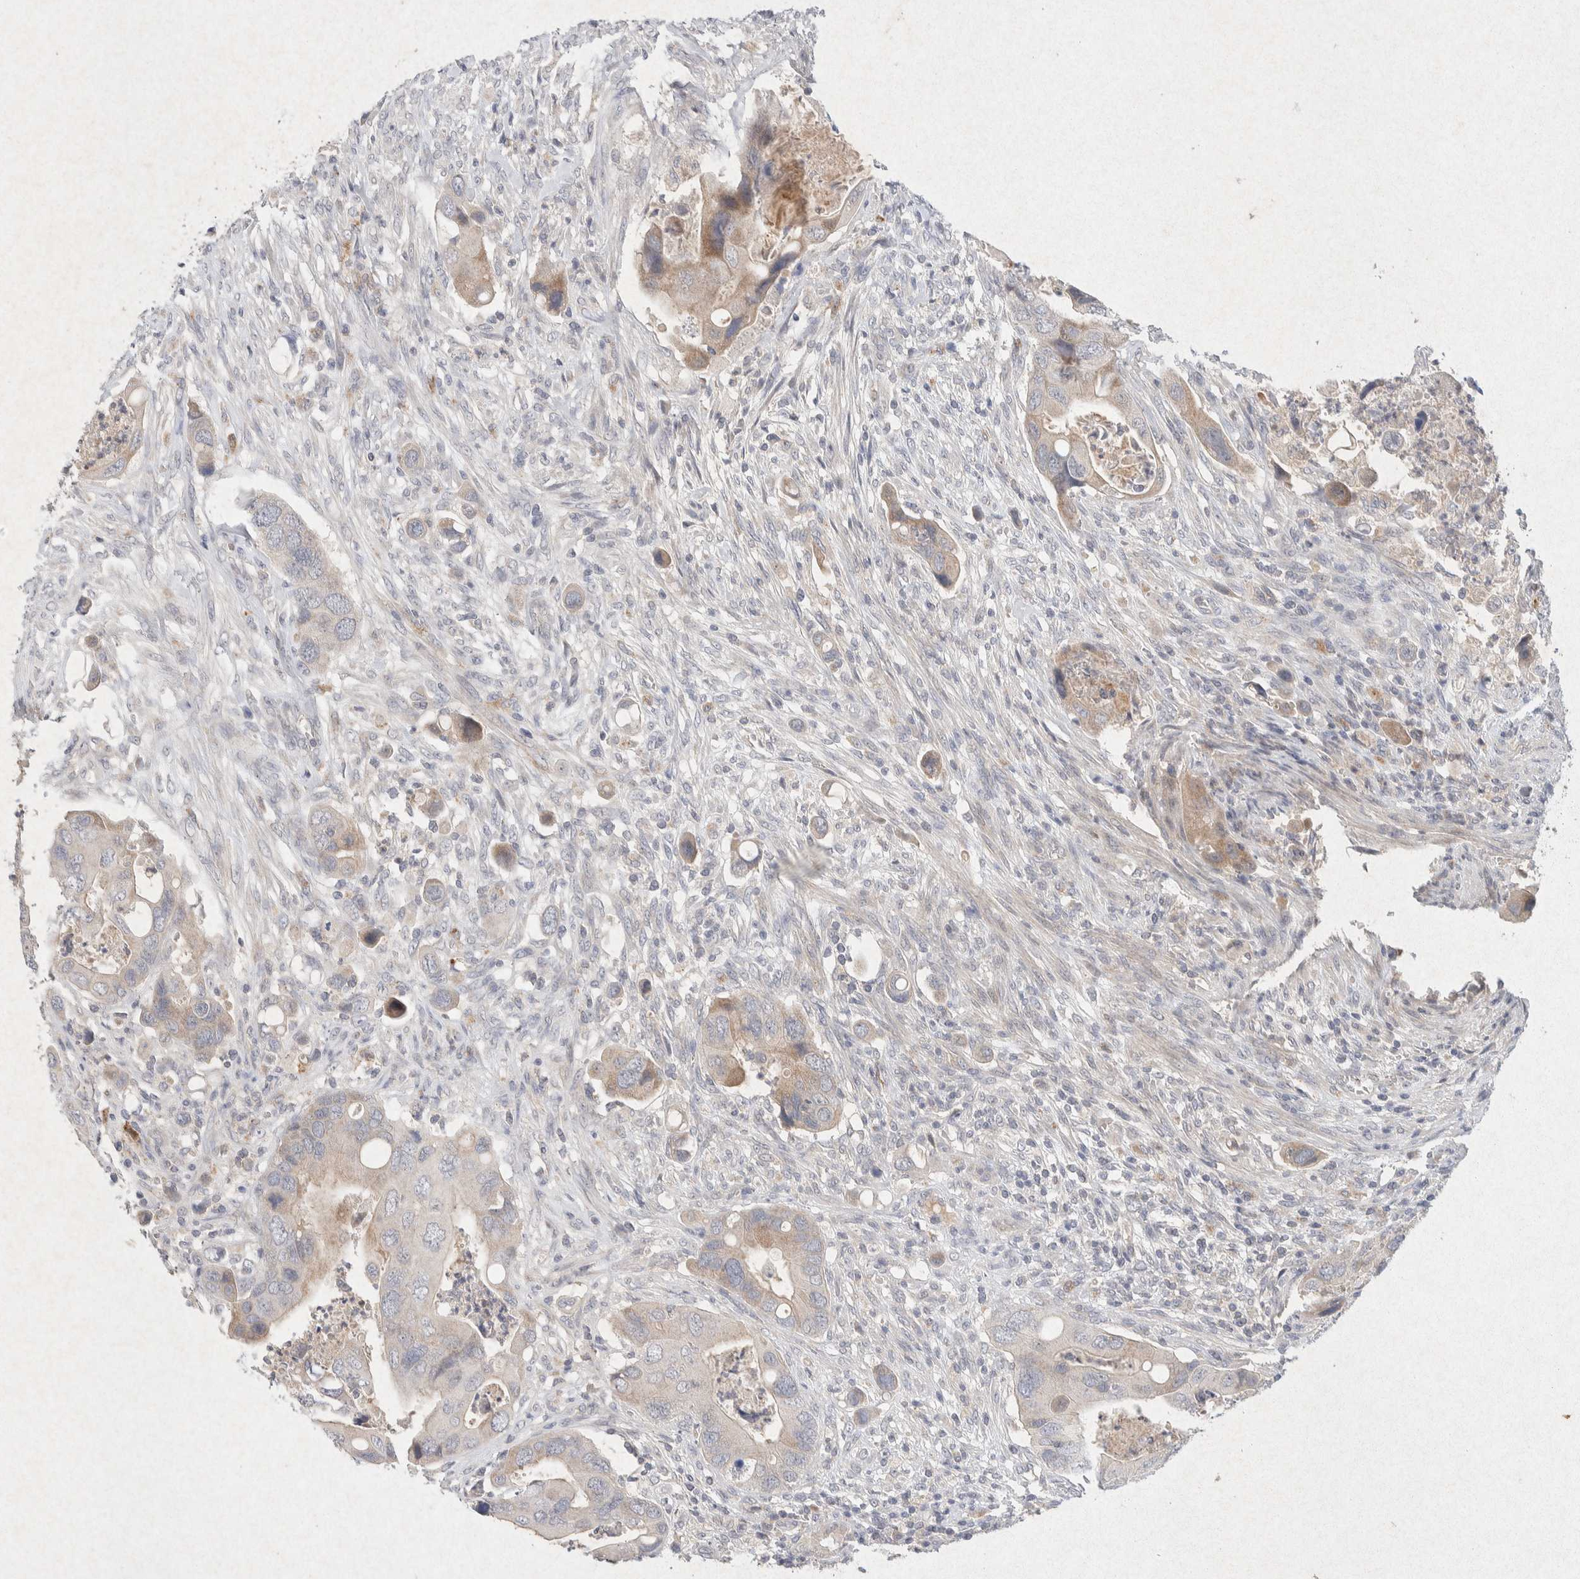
{"staining": {"intensity": "weak", "quantity": "25%-75%", "location": "cytoplasmic/membranous"}, "tissue": "colorectal cancer", "cell_type": "Tumor cells", "image_type": "cancer", "snomed": [{"axis": "morphology", "description": "Adenocarcinoma, NOS"}, {"axis": "topography", "description": "Rectum"}], "caption": "Protein staining by IHC displays weak cytoplasmic/membranous staining in approximately 25%-75% of tumor cells in adenocarcinoma (colorectal).", "gene": "GNAI1", "patient": {"sex": "female", "age": 57}}